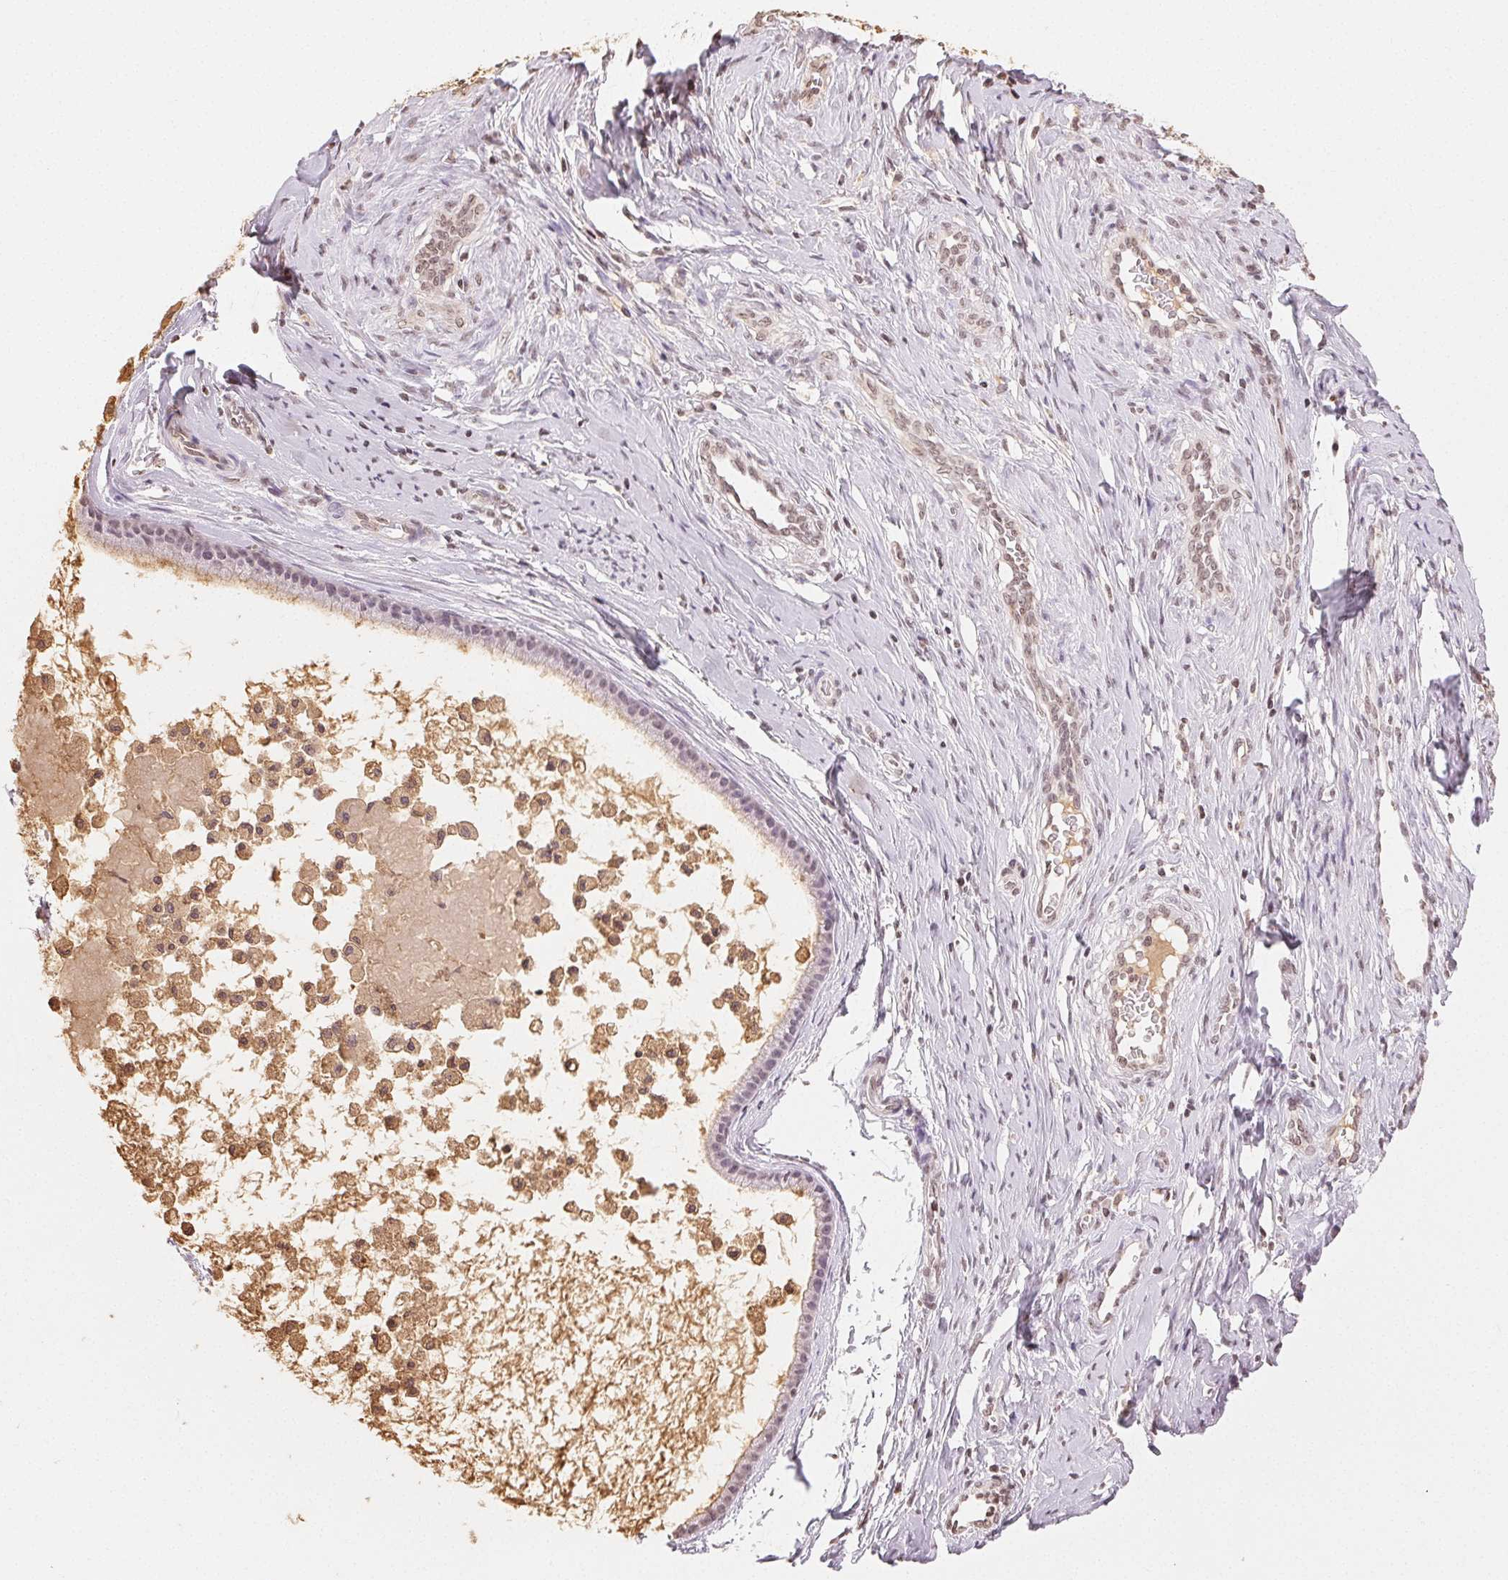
{"staining": {"intensity": "negative", "quantity": "none", "location": "none"}, "tissue": "cervical cancer", "cell_type": "Tumor cells", "image_type": "cancer", "snomed": [{"axis": "morphology", "description": "Squamous cell carcinoma, NOS"}, {"axis": "topography", "description": "Cervix"}], "caption": "Protein analysis of cervical cancer reveals no significant expression in tumor cells.", "gene": "TBP", "patient": {"sex": "female", "age": 51}}